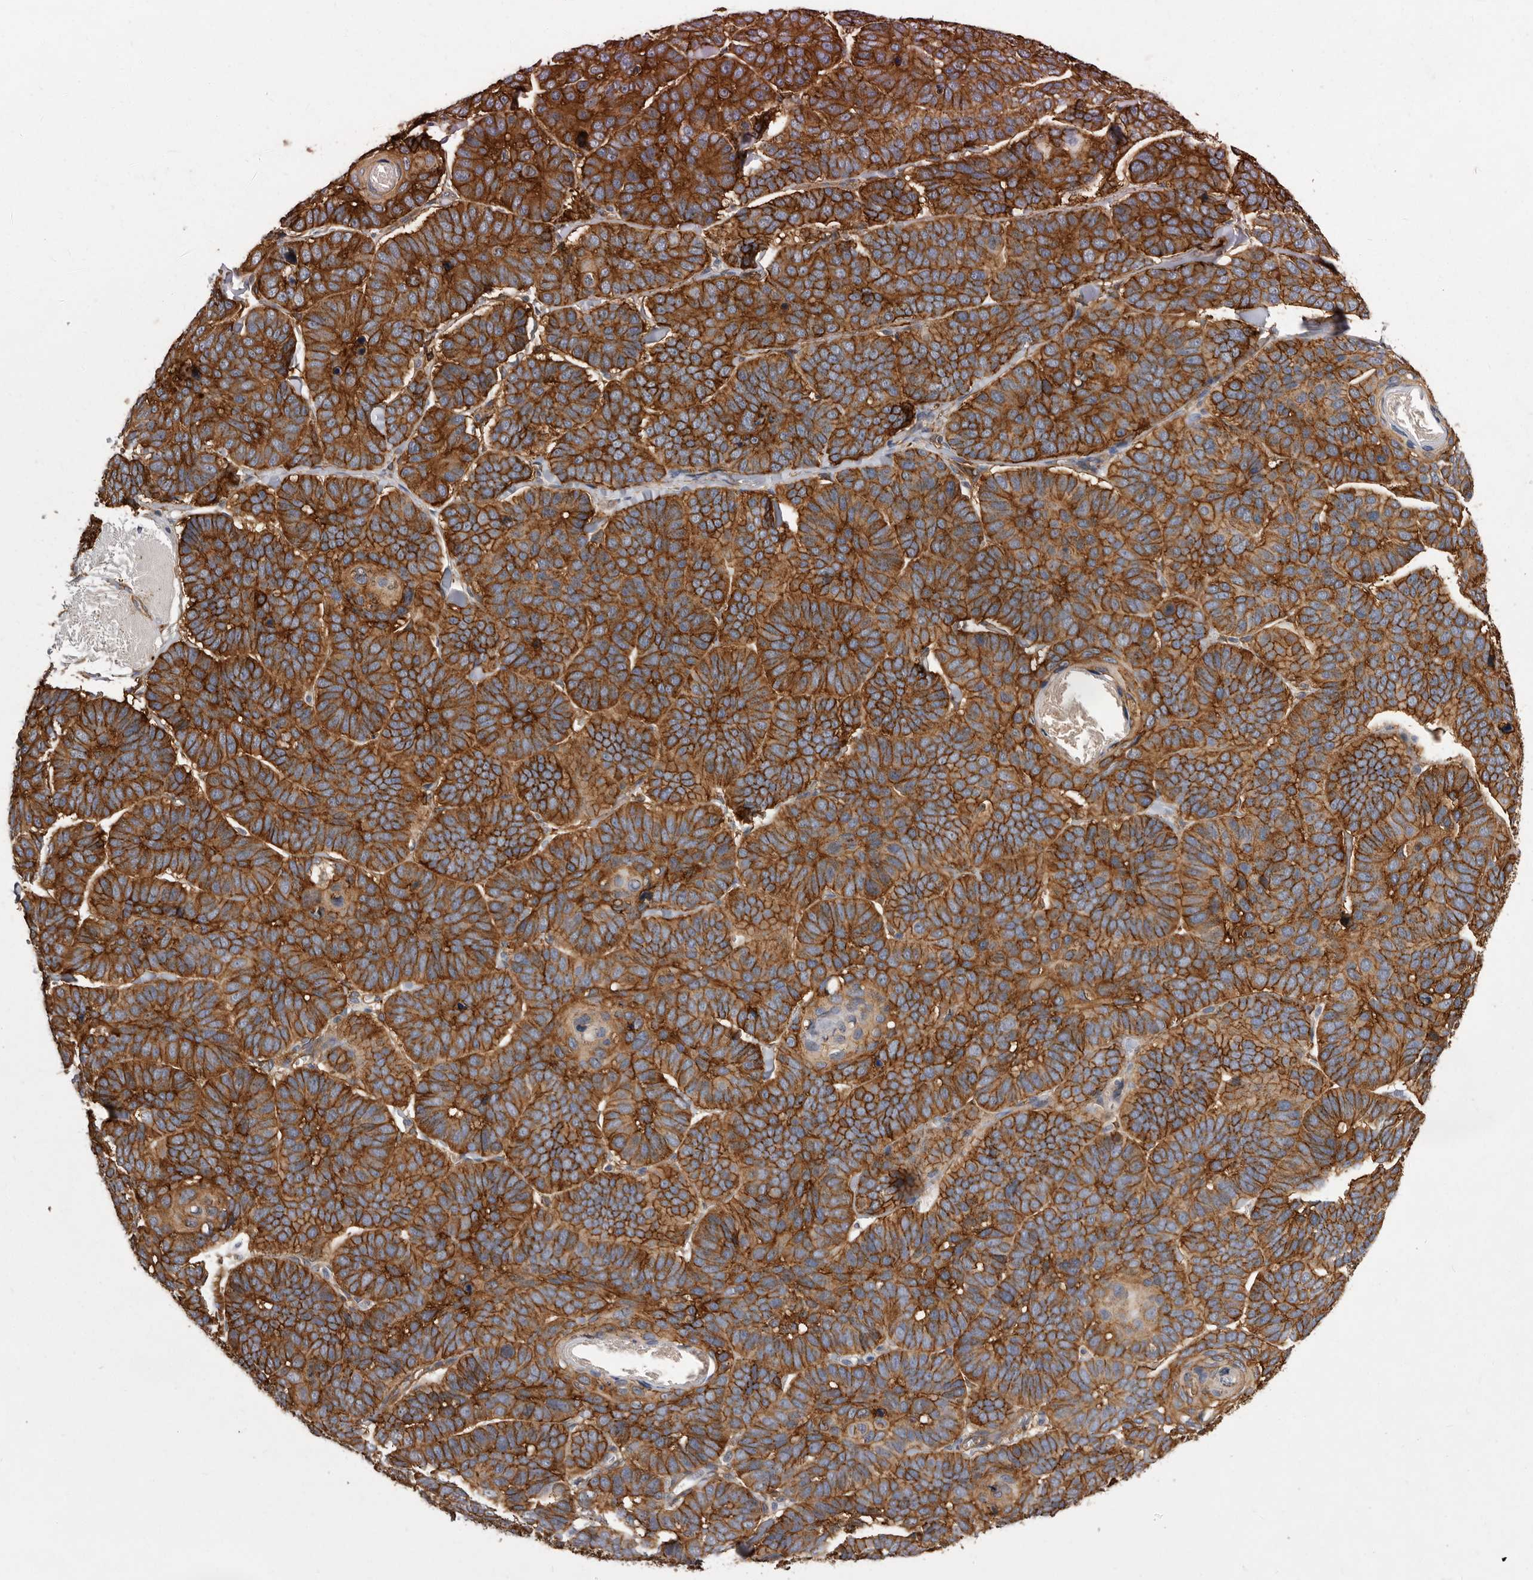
{"staining": {"intensity": "strong", "quantity": ">75%", "location": "cytoplasmic/membranous"}, "tissue": "skin cancer", "cell_type": "Tumor cells", "image_type": "cancer", "snomed": [{"axis": "morphology", "description": "Basal cell carcinoma"}, {"axis": "topography", "description": "Skin"}], "caption": "Strong cytoplasmic/membranous protein staining is seen in about >75% of tumor cells in skin cancer.", "gene": "ENAH", "patient": {"sex": "male", "age": 62}}